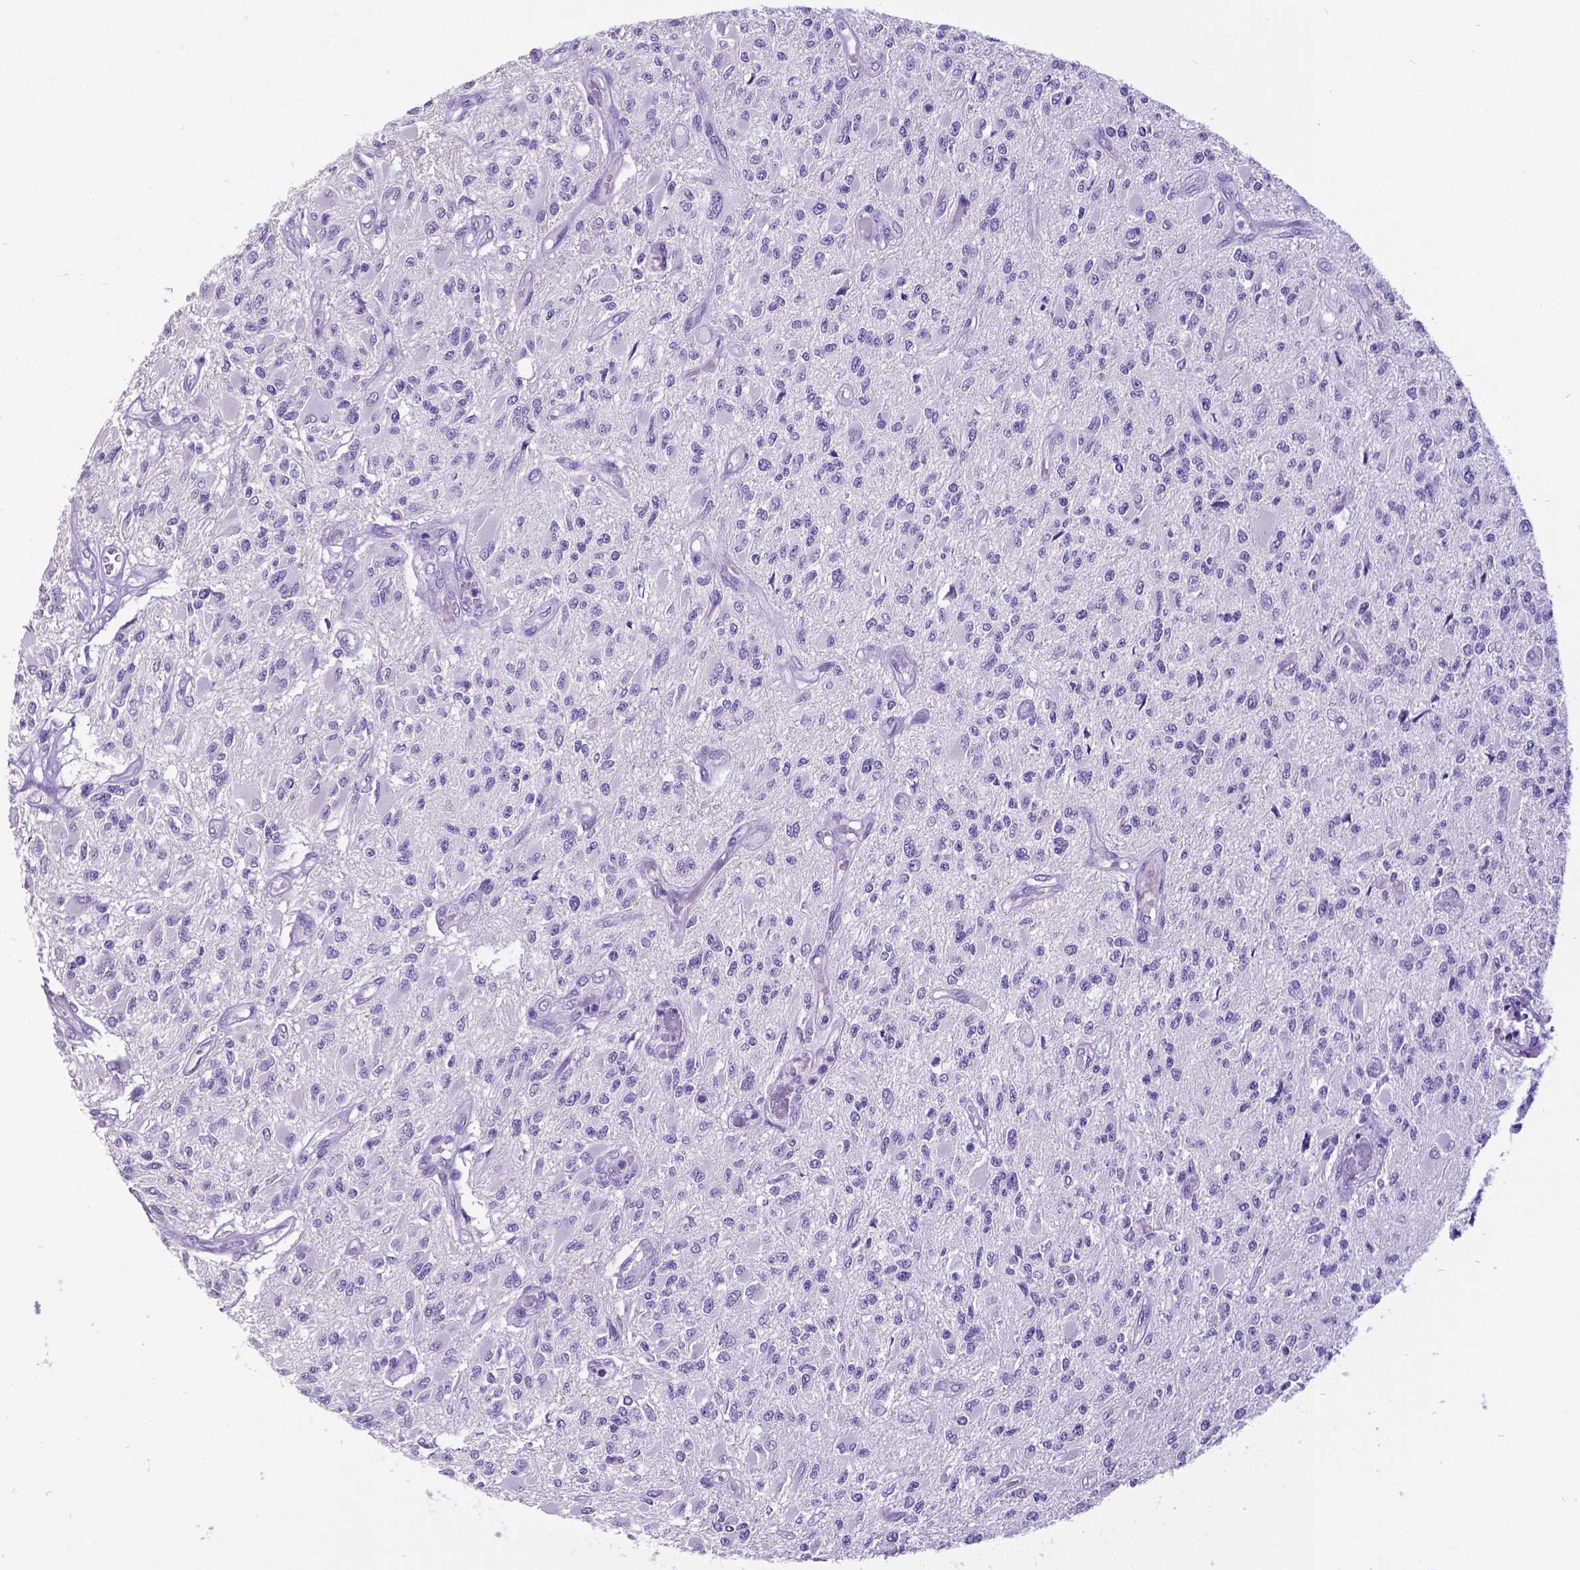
{"staining": {"intensity": "negative", "quantity": "none", "location": "none"}, "tissue": "glioma", "cell_type": "Tumor cells", "image_type": "cancer", "snomed": [{"axis": "morphology", "description": "Glioma, malignant, High grade"}, {"axis": "topography", "description": "Brain"}], "caption": "Immunohistochemistry (IHC) of malignant high-grade glioma reveals no expression in tumor cells.", "gene": "SATB2", "patient": {"sex": "female", "age": 63}}